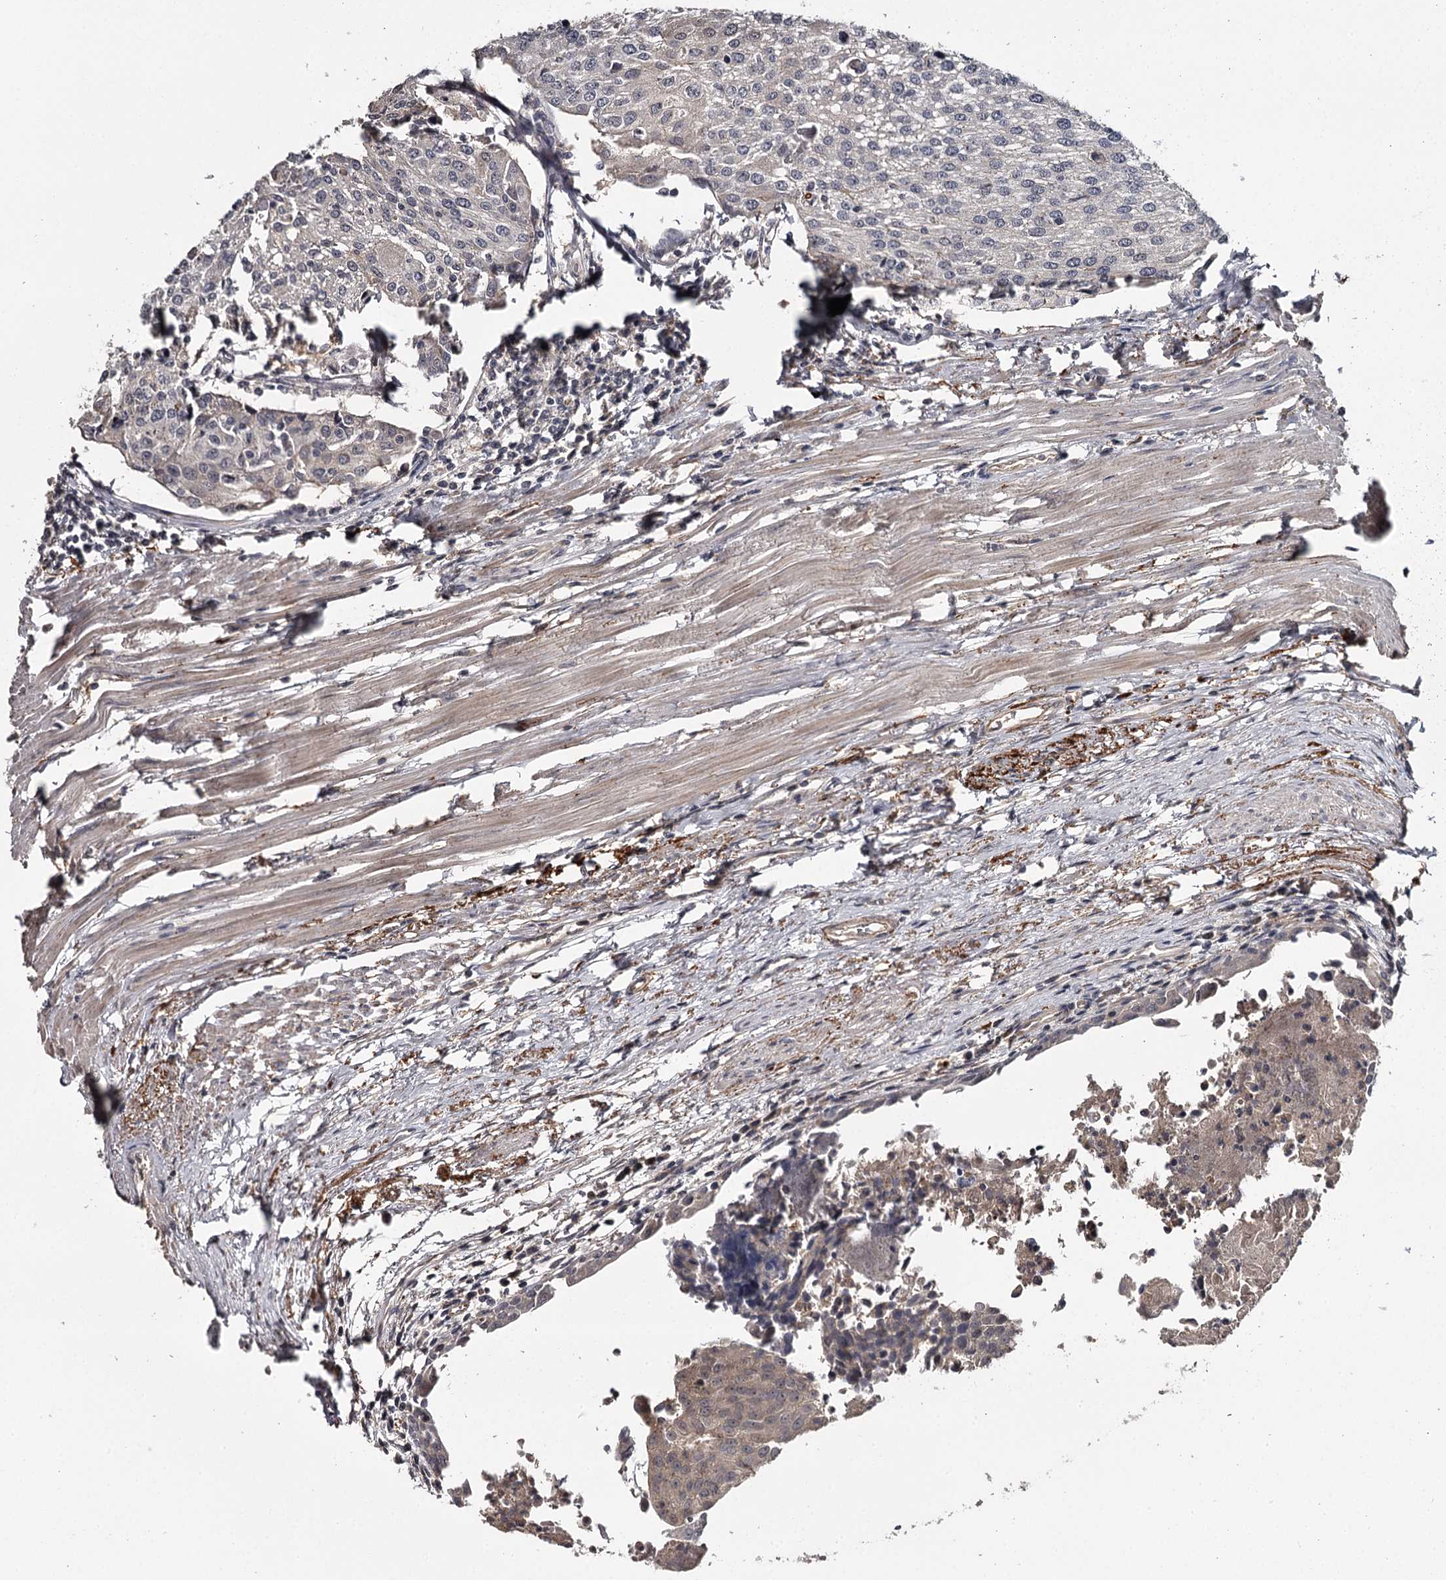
{"staining": {"intensity": "weak", "quantity": "<25%", "location": "cytoplasmic/membranous"}, "tissue": "urothelial cancer", "cell_type": "Tumor cells", "image_type": "cancer", "snomed": [{"axis": "morphology", "description": "Urothelial carcinoma, High grade"}, {"axis": "topography", "description": "Urinary bladder"}], "caption": "Tumor cells are negative for brown protein staining in high-grade urothelial carcinoma.", "gene": "CWF19L2", "patient": {"sex": "female", "age": 85}}